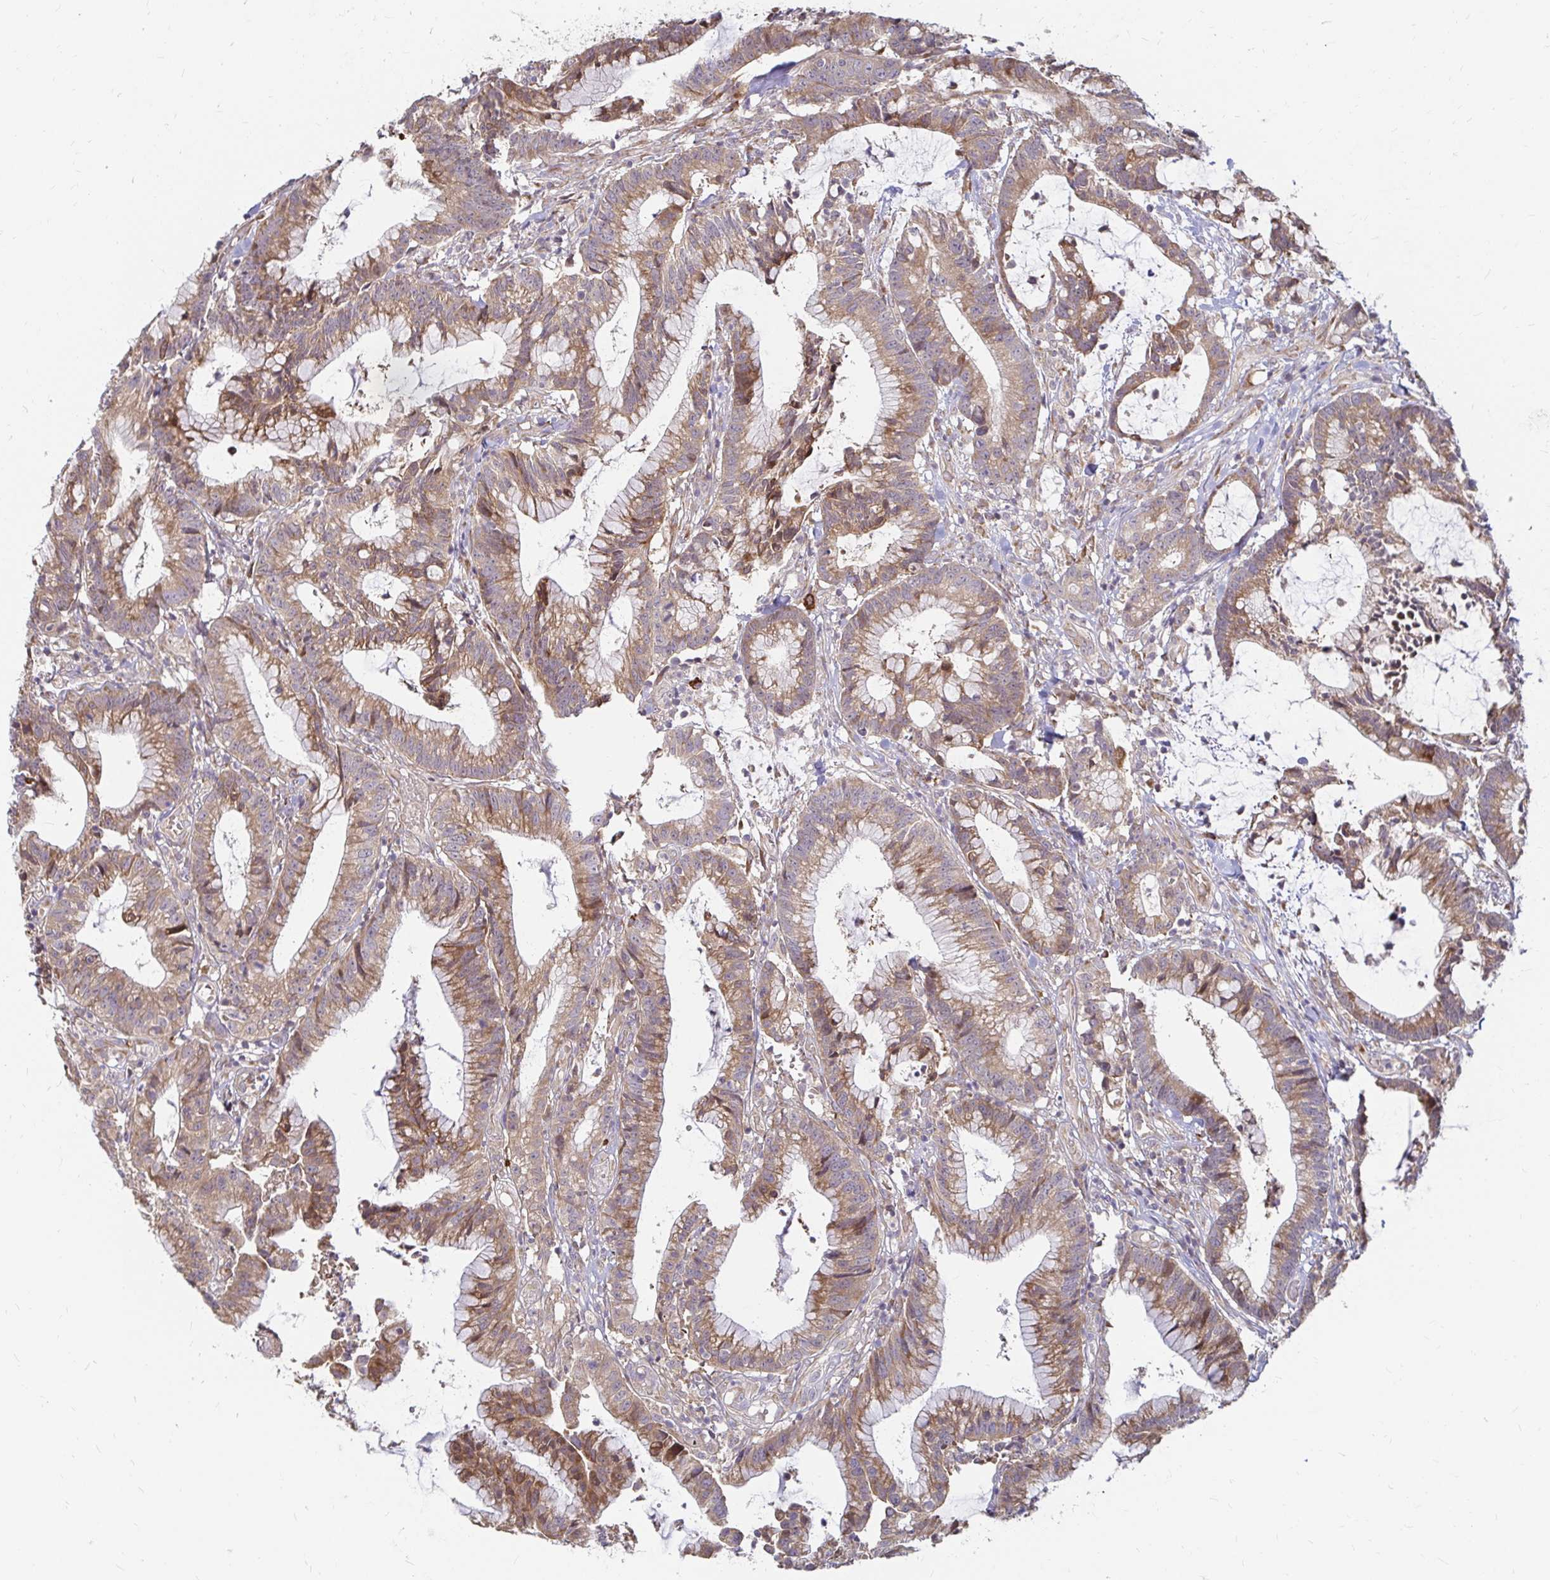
{"staining": {"intensity": "moderate", "quantity": ">75%", "location": "cytoplasmic/membranous"}, "tissue": "colorectal cancer", "cell_type": "Tumor cells", "image_type": "cancer", "snomed": [{"axis": "morphology", "description": "Adenocarcinoma, NOS"}, {"axis": "topography", "description": "Colon"}], "caption": "High-magnification brightfield microscopy of colorectal cancer stained with DAB (3,3'-diaminobenzidine) (brown) and counterstained with hematoxylin (blue). tumor cells exhibit moderate cytoplasmic/membranous expression is appreciated in about>75% of cells. (brown staining indicates protein expression, while blue staining denotes nuclei).", "gene": "CAST", "patient": {"sex": "female", "age": 78}}